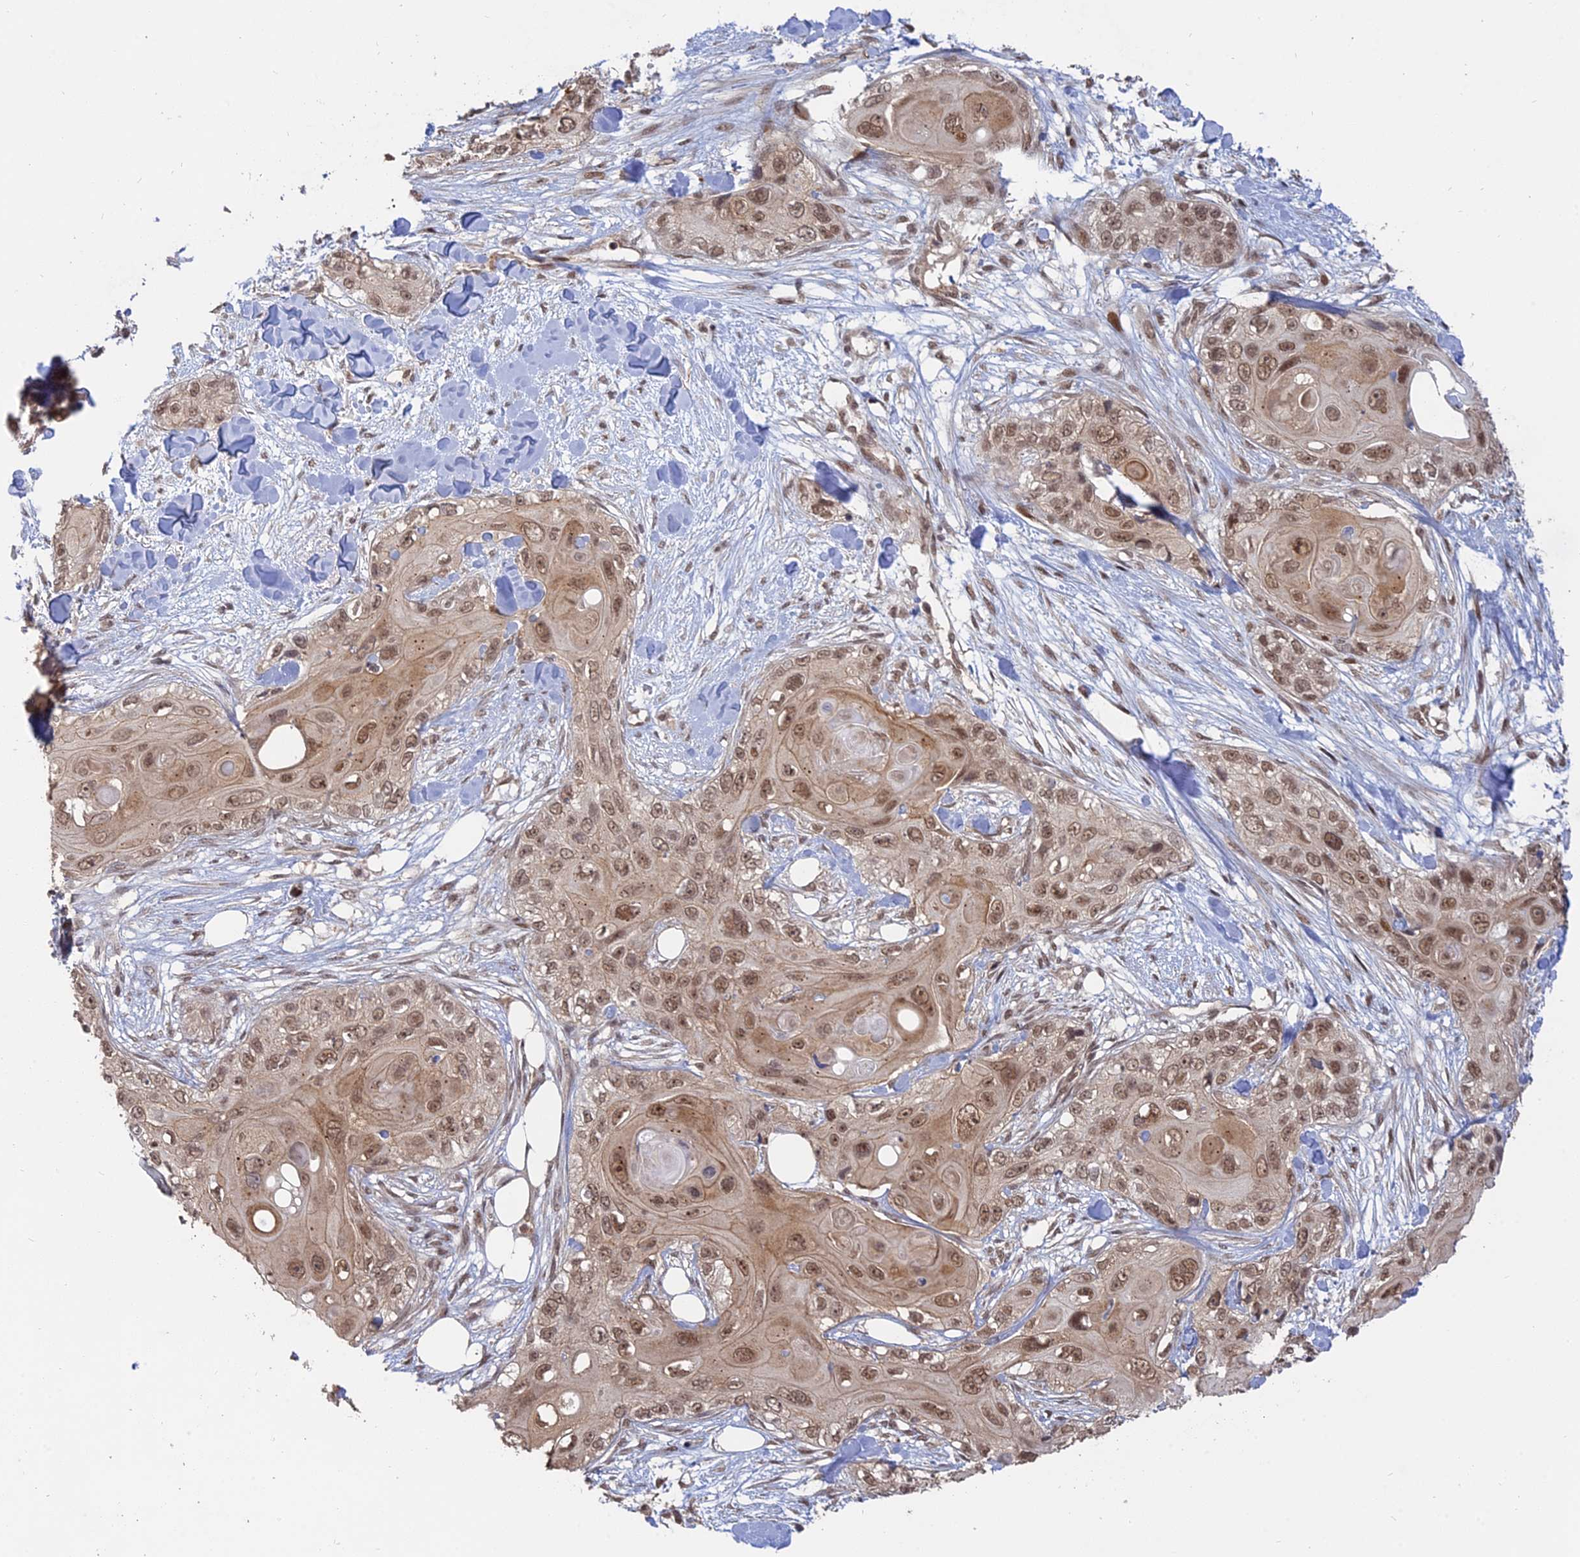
{"staining": {"intensity": "moderate", "quantity": ">75%", "location": "nuclear"}, "tissue": "skin cancer", "cell_type": "Tumor cells", "image_type": "cancer", "snomed": [{"axis": "morphology", "description": "Normal tissue, NOS"}, {"axis": "morphology", "description": "Squamous cell carcinoma, NOS"}, {"axis": "topography", "description": "Skin"}], "caption": "Skin squamous cell carcinoma was stained to show a protein in brown. There is medium levels of moderate nuclear positivity in about >75% of tumor cells.", "gene": "PKIG", "patient": {"sex": "male", "age": 72}}